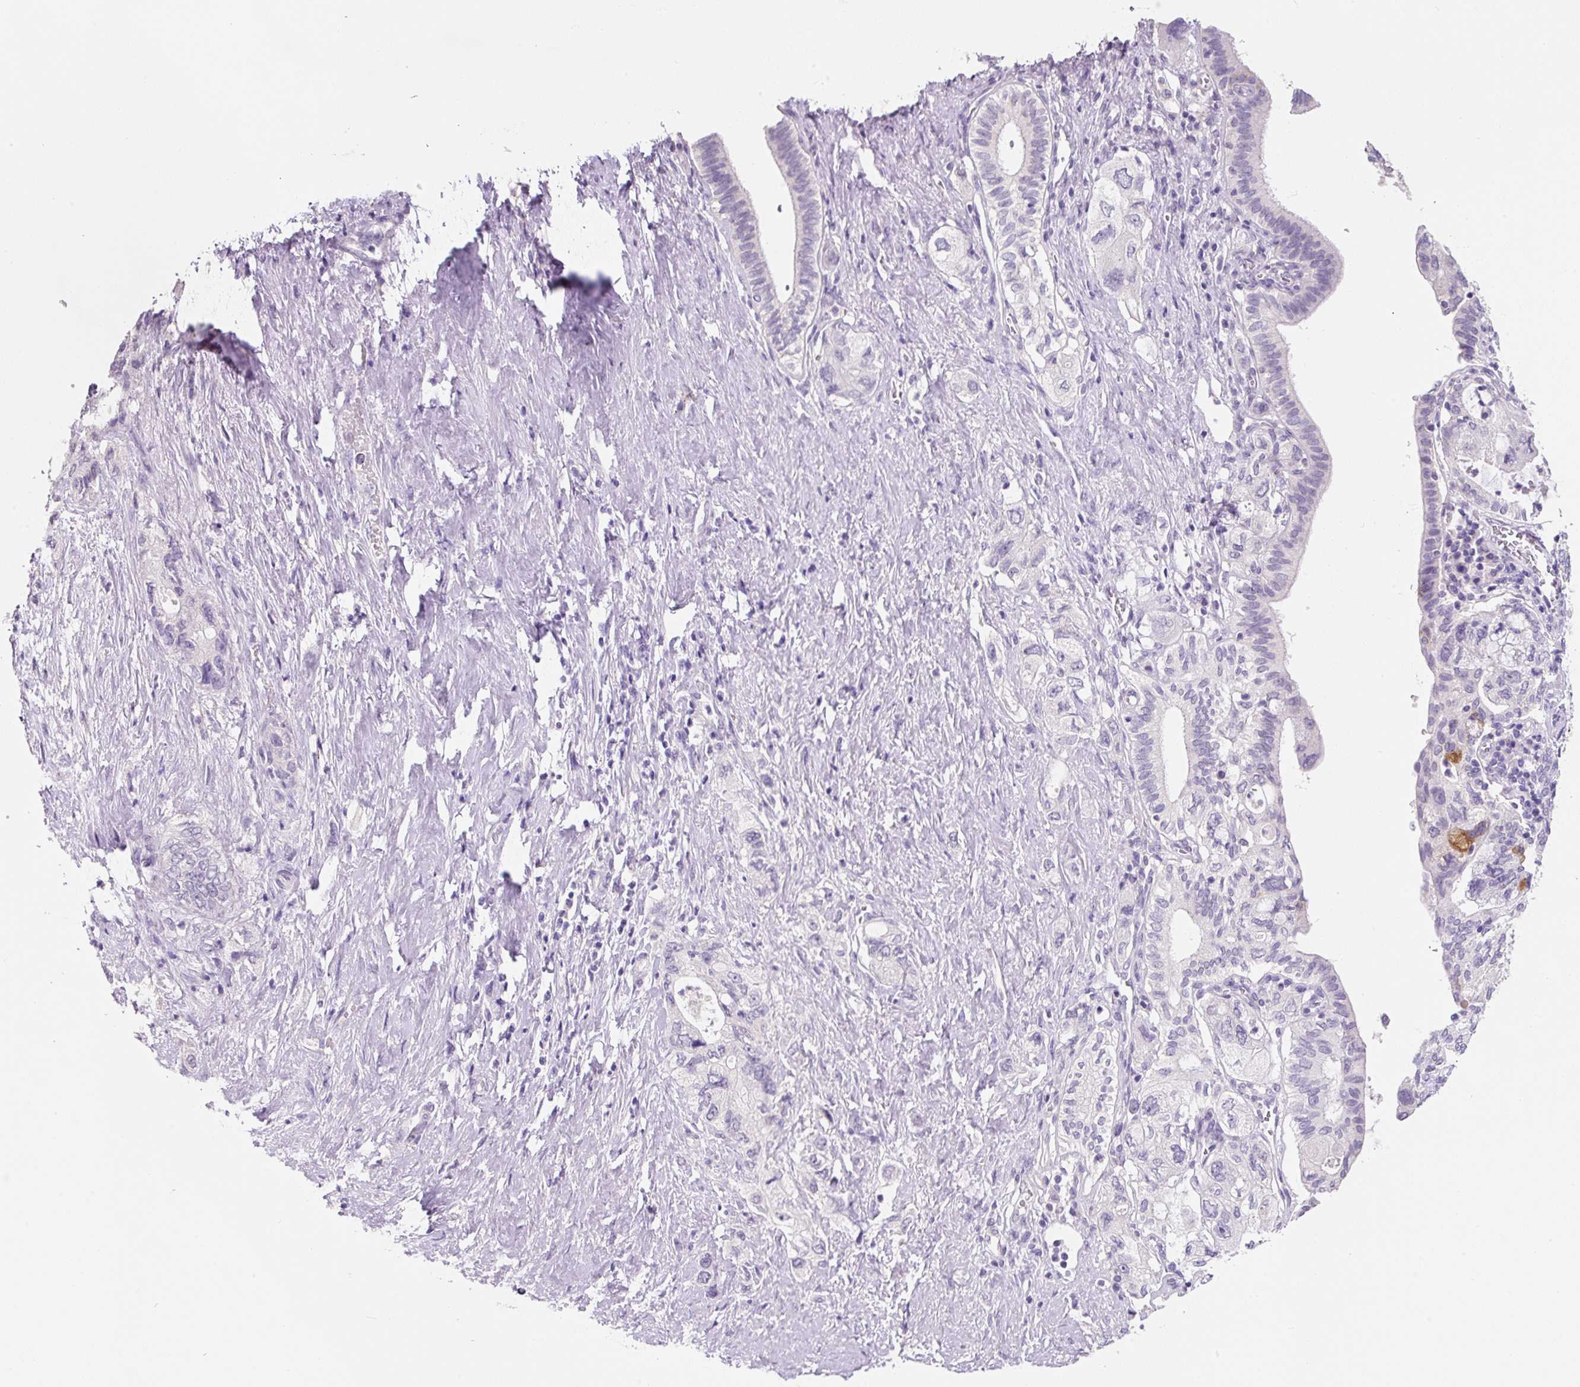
{"staining": {"intensity": "negative", "quantity": "none", "location": "none"}, "tissue": "pancreatic cancer", "cell_type": "Tumor cells", "image_type": "cancer", "snomed": [{"axis": "morphology", "description": "Adenocarcinoma, NOS"}, {"axis": "topography", "description": "Pancreas"}], "caption": "Human pancreatic cancer stained for a protein using immunohistochemistry shows no expression in tumor cells.", "gene": "SYP", "patient": {"sex": "female", "age": 73}}